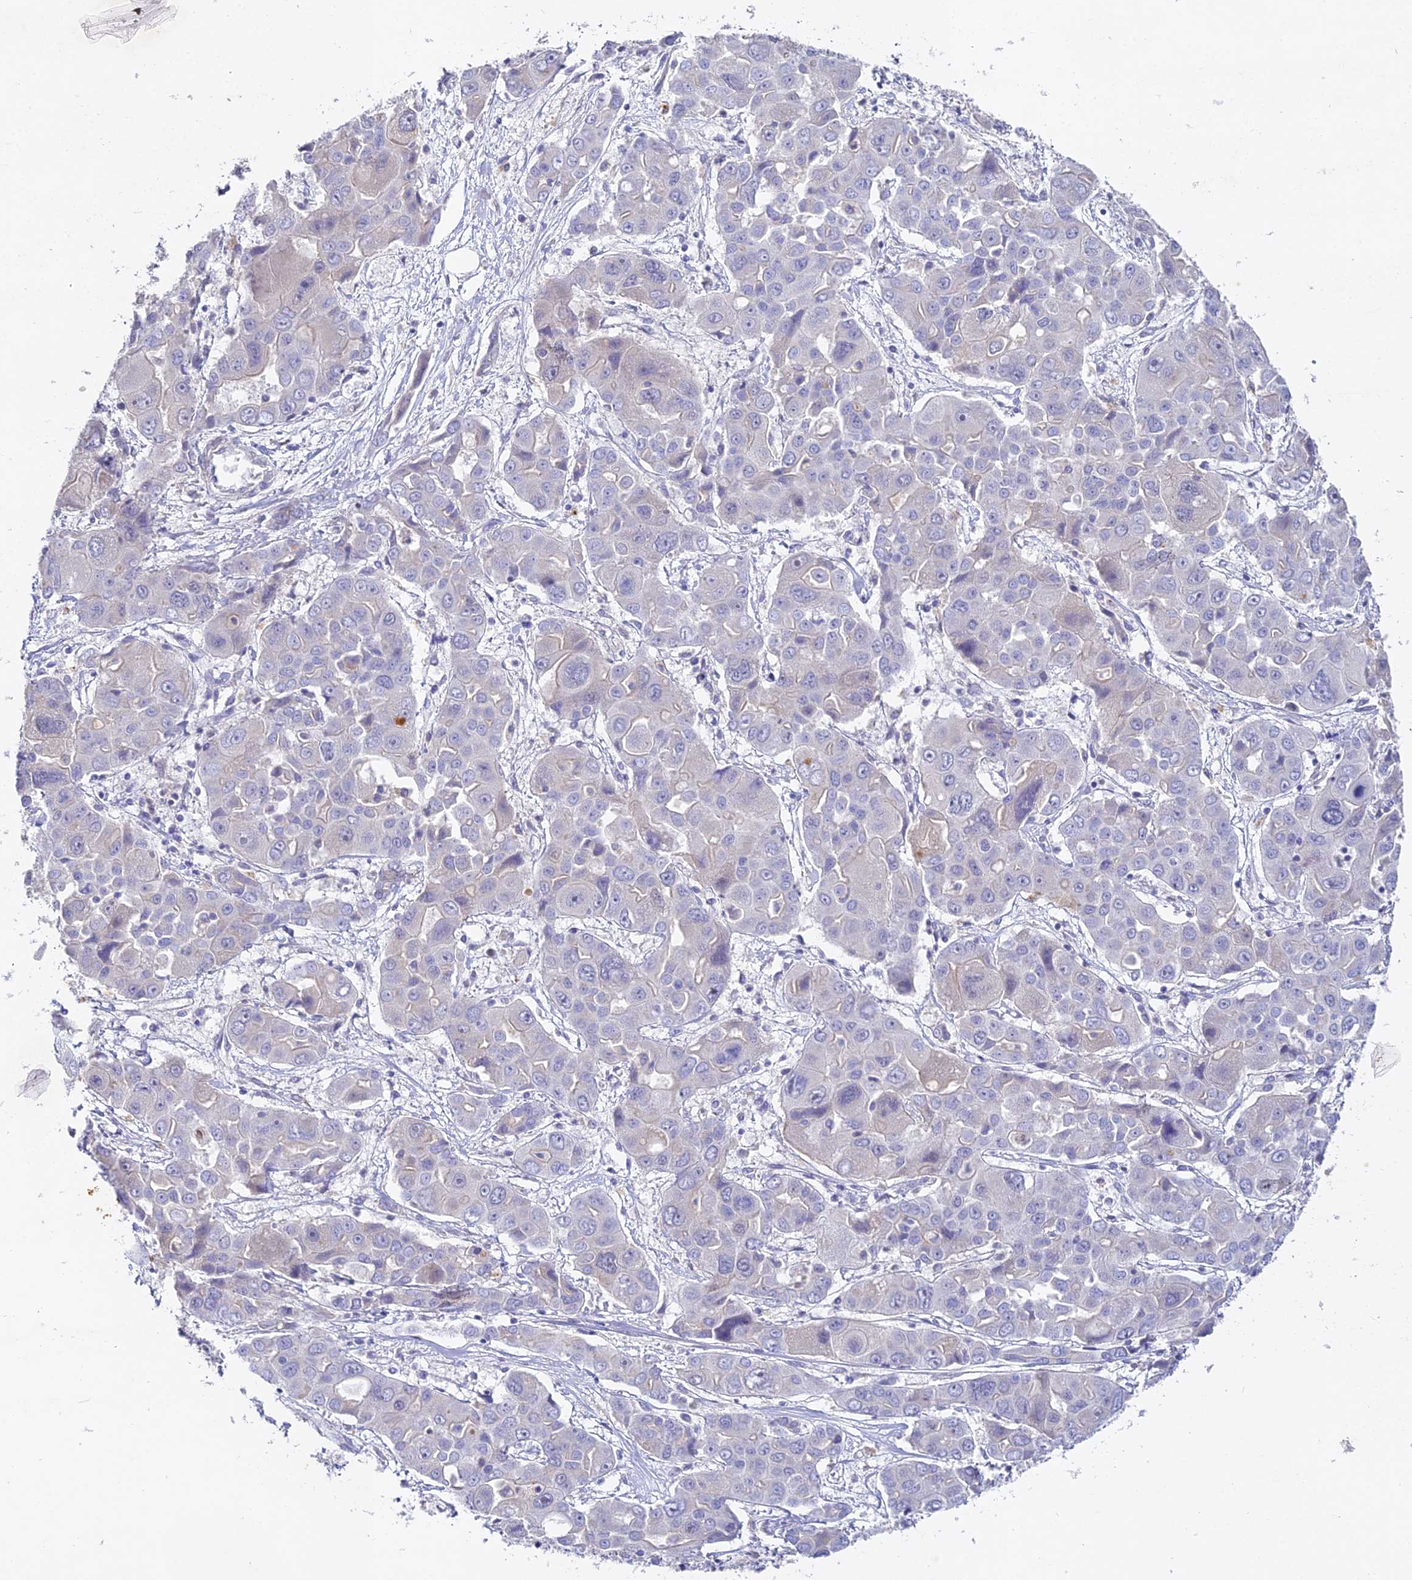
{"staining": {"intensity": "negative", "quantity": "none", "location": "none"}, "tissue": "liver cancer", "cell_type": "Tumor cells", "image_type": "cancer", "snomed": [{"axis": "morphology", "description": "Cholangiocarcinoma"}, {"axis": "topography", "description": "Liver"}], "caption": "Photomicrograph shows no significant protein positivity in tumor cells of liver cancer (cholangiocarcinoma).", "gene": "DONSON", "patient": {"sex": "male", "age": 67}}